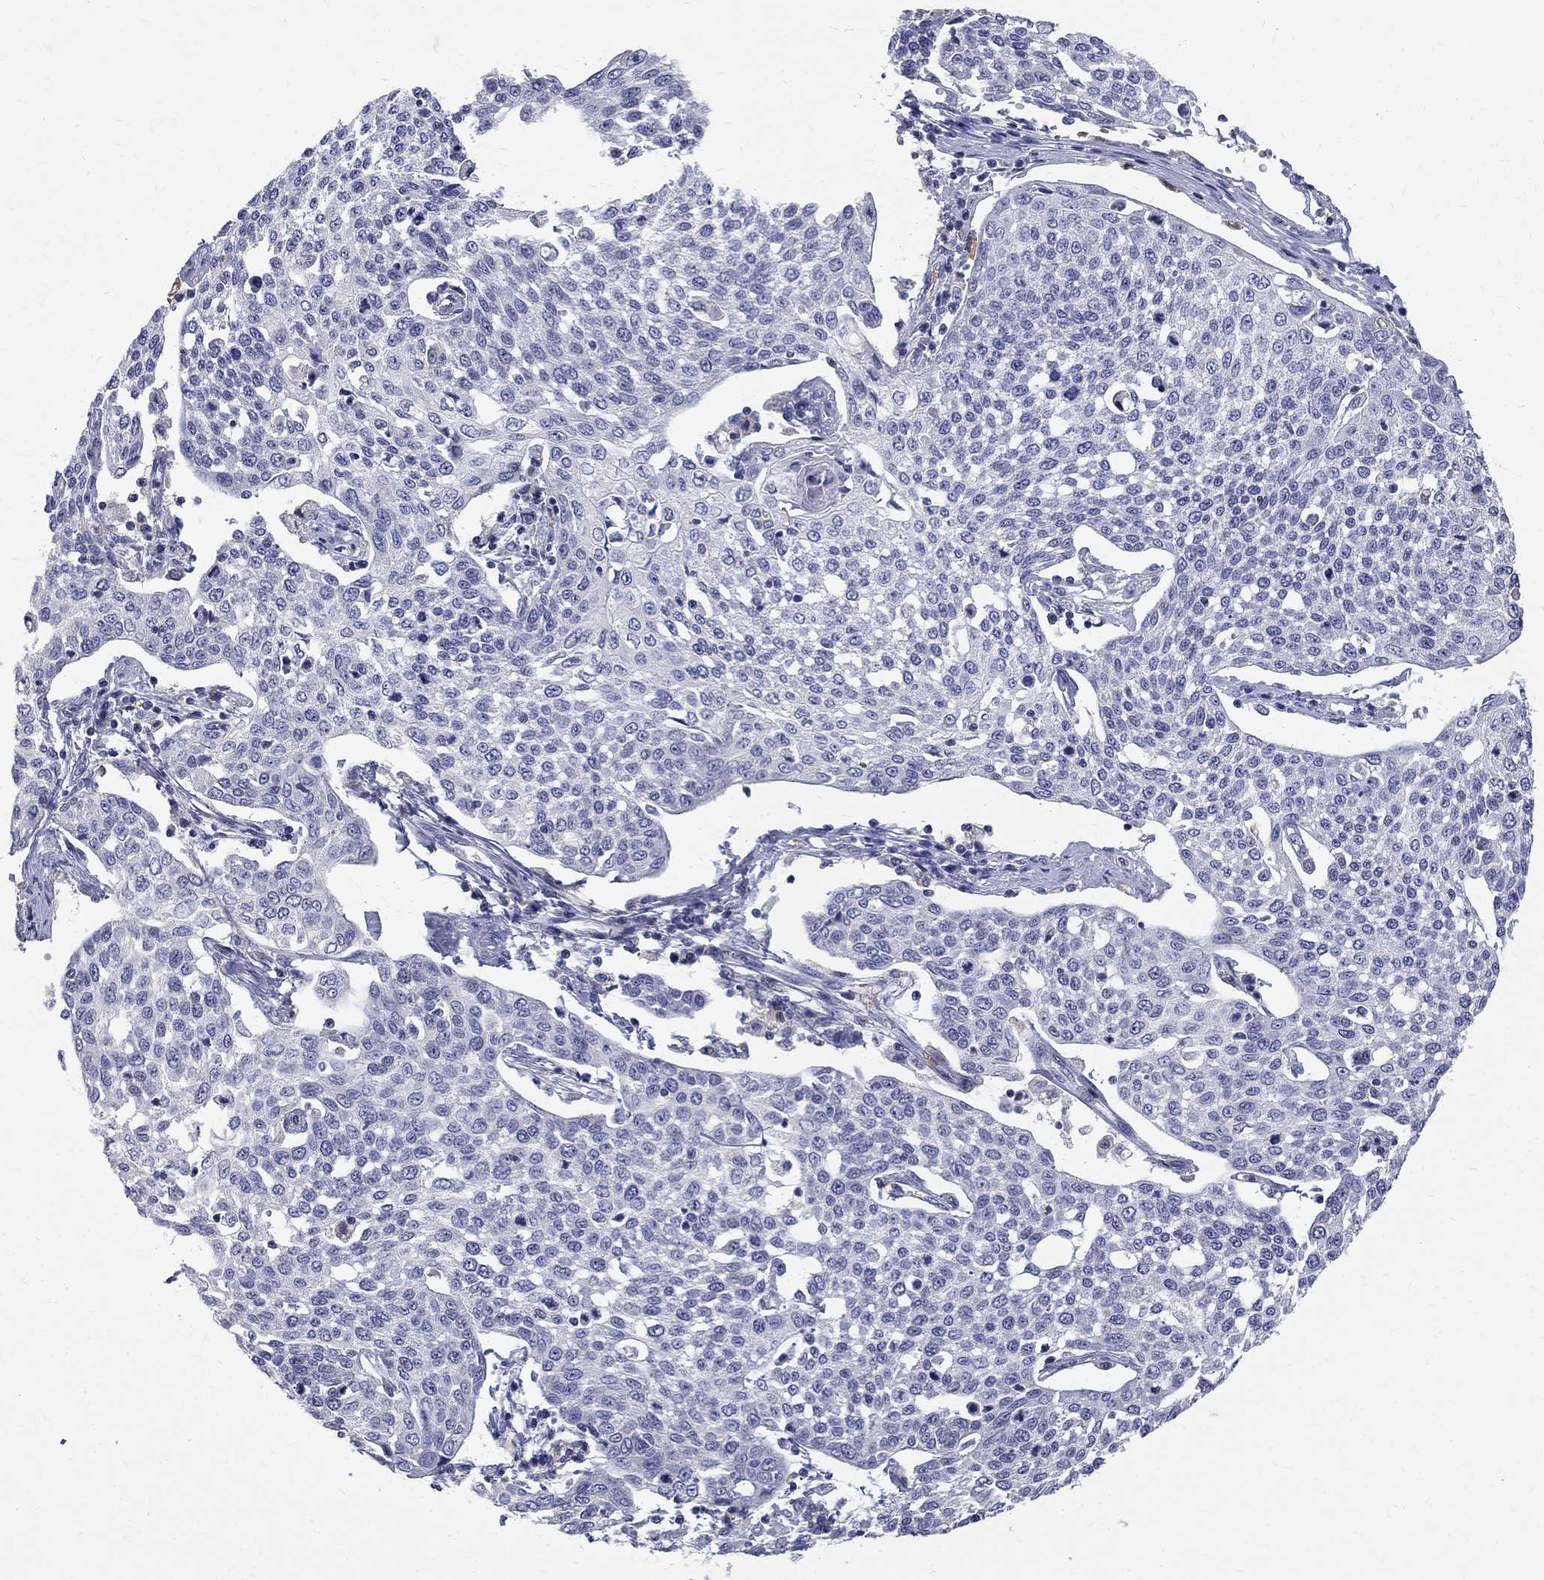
{"staining": {"intensity": "negative", "quantity": "none", "location": "none"}, "tissue": "cervical cancer", "cell_type": "Tumor cells", "image_type": "cancer", "snomed": [{"axis": "morphology", "description": "Squamous cell carcinoma, NOS"}, {"axis": "topography", "description": "Cervix"}], "caption": "A micrograph of human cervical cancer (squamous cell carcinoma) is negative for staining in tumor cells. (Immunohistochemistry (ihc), brightfield microscopy, high magnification).", "gene": "AGER", "patient": {"sex": "female", "age": 34}}